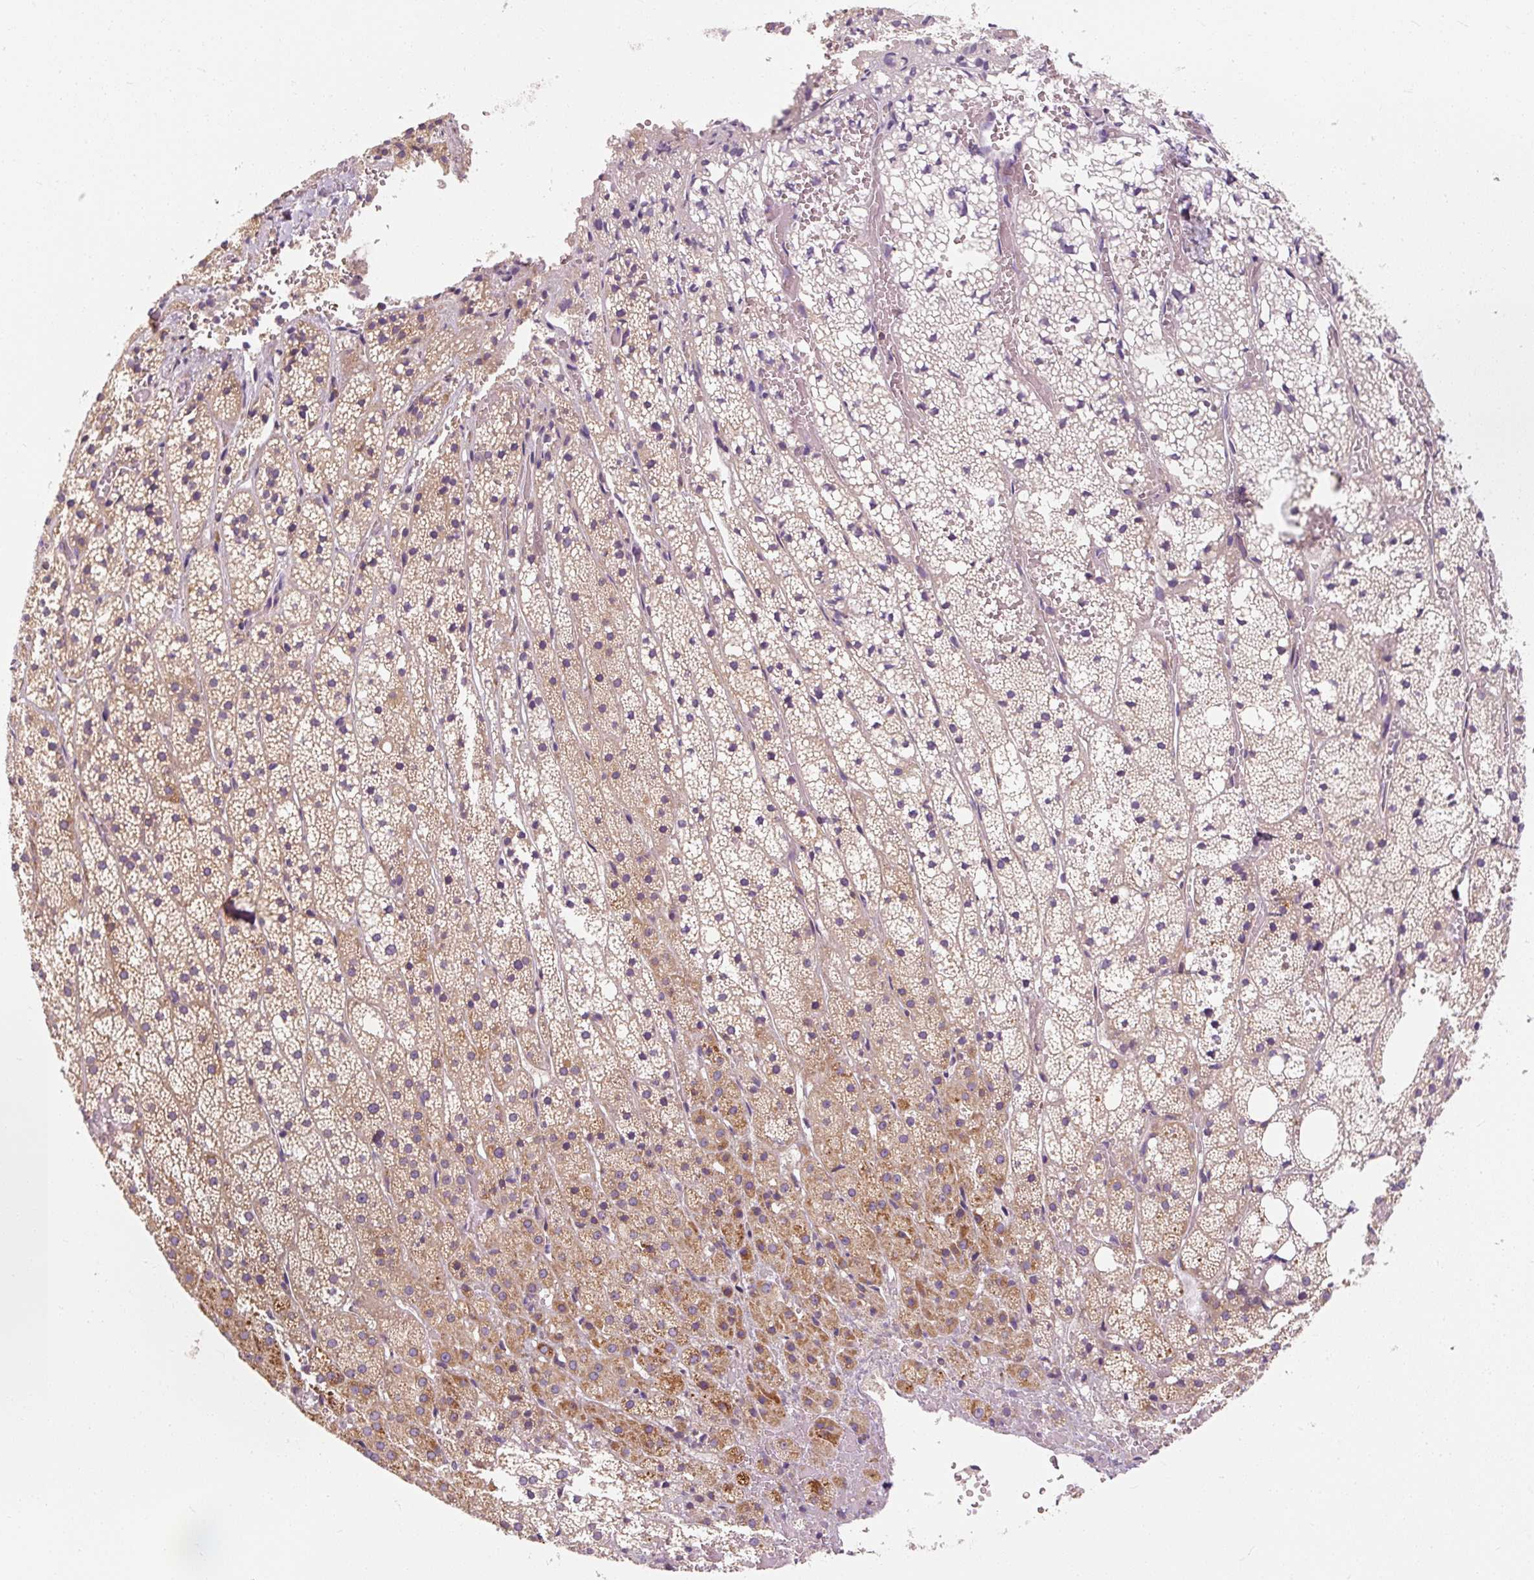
{"staining": {"intensity": "moderate", "quantity": ">75%", "location": "cytoplasmic/membranous"}, "tissue": "adrenal gland", "cell_type": "Glandular cells", "image_type": "normal", "snomed": [{"axis": "morphology", "description": "Normal tissue, NOS"}, {"axis": "topography", "description": "Adrenal gland"}], "caption": "Protein staining reveals moderate cytoplasmic/membranous expression in approximately >75% of glandular cells in normal adrenal gland.", "gene": "PRSS48", "patient": {"sex": "male", "age": 53}}